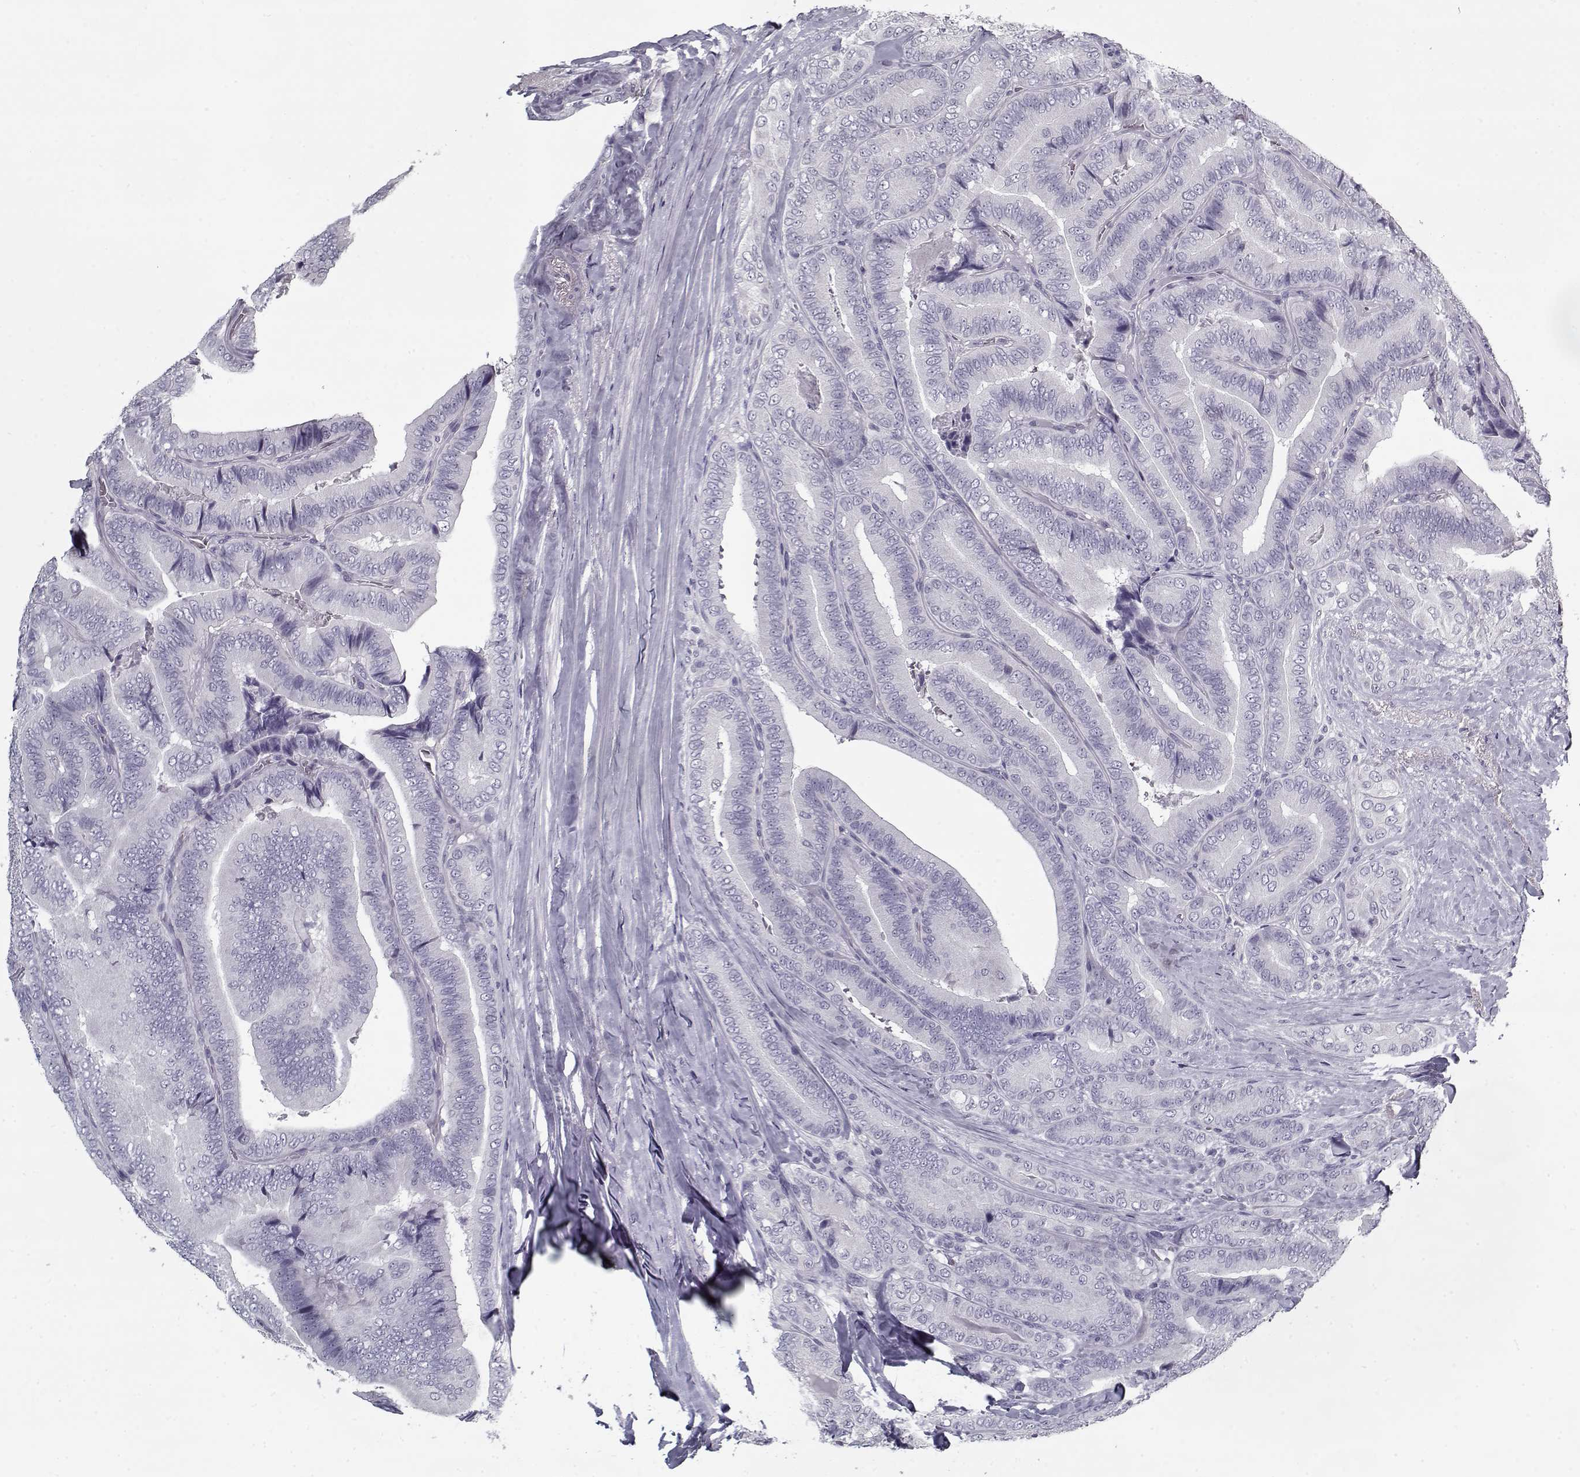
{"staining": {"intensity": "negative", "quantity": "none", "location": "none"}, "tissue": "thyroid cancer", "cell_type": "Tumor cells", "image_type": "cancer", "snomed": [{"axis": "morphology", "description": "Papillary adenocarcinoma, NOS"}, {"axis": "topography", "description": "Thyroid gland"}], "caption": "Immunohistochemistry (IHC) image of papillary adenocarcinoma (thyroid) stained for a protein (brown), which exhibits no staining in tumor cells.", "gene": "RNF32", "patient": {"sex": "male", "age": 61}}